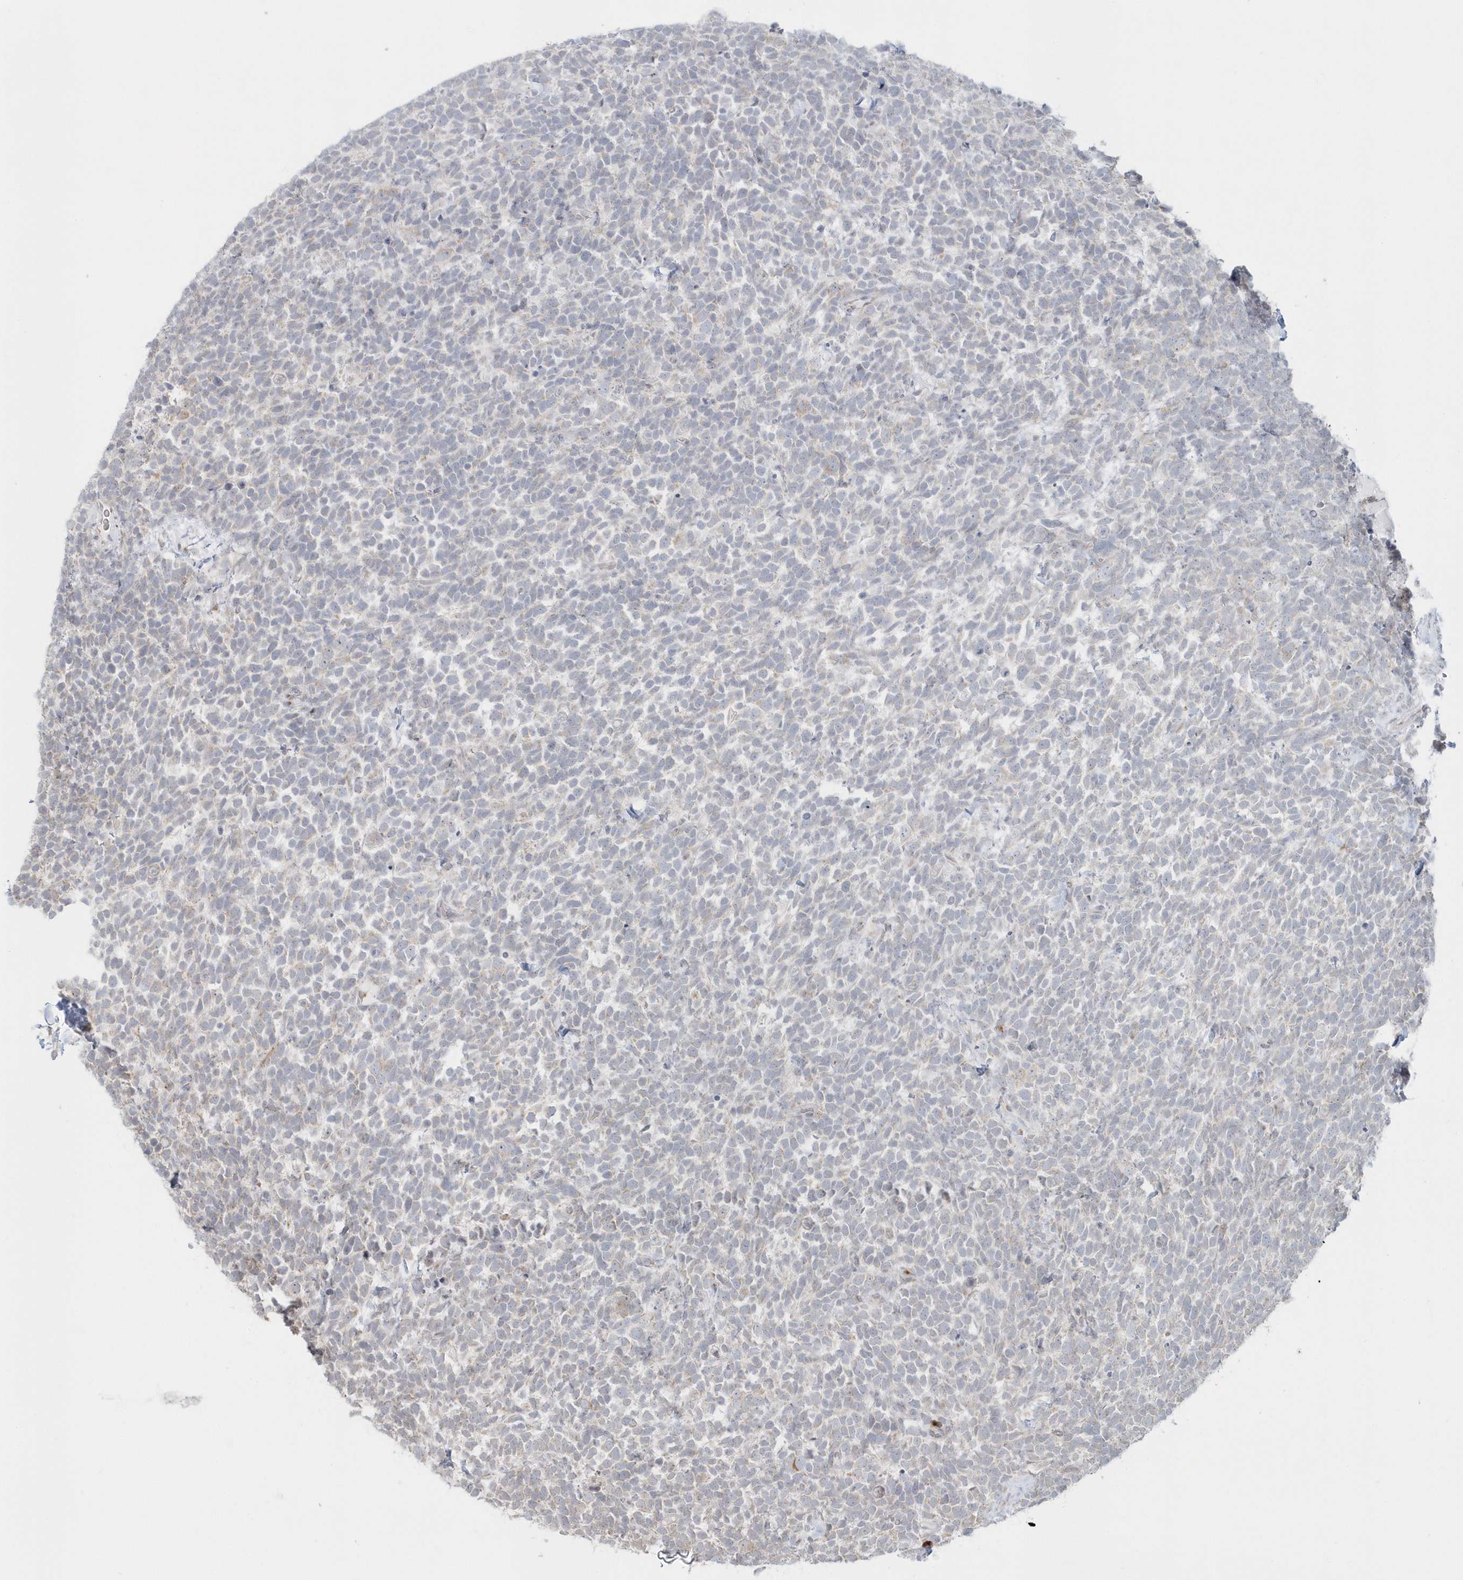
{"staining": {"intensity": "negative", "quantity": "none", "location": "none"}, "tissue": "urothelial cancer", "cell_type": "Tumor cells", "image_type": "cancer", "snomed": [{"axis": "morphology", "description": "Urothelial carcinoma, High grade"}, {"axis": "topography", "description": "Urinary bladder"}], "caption": "DAB (3,3'-diaminobenzidine) immunohistochemical staining of human urothelial cancer reveals no significant staining in tumor cells. (DAB IHC with hematoxylin counter stain).", "gene": "DHFR", "patient": {"sex": "female", "age": 82}}